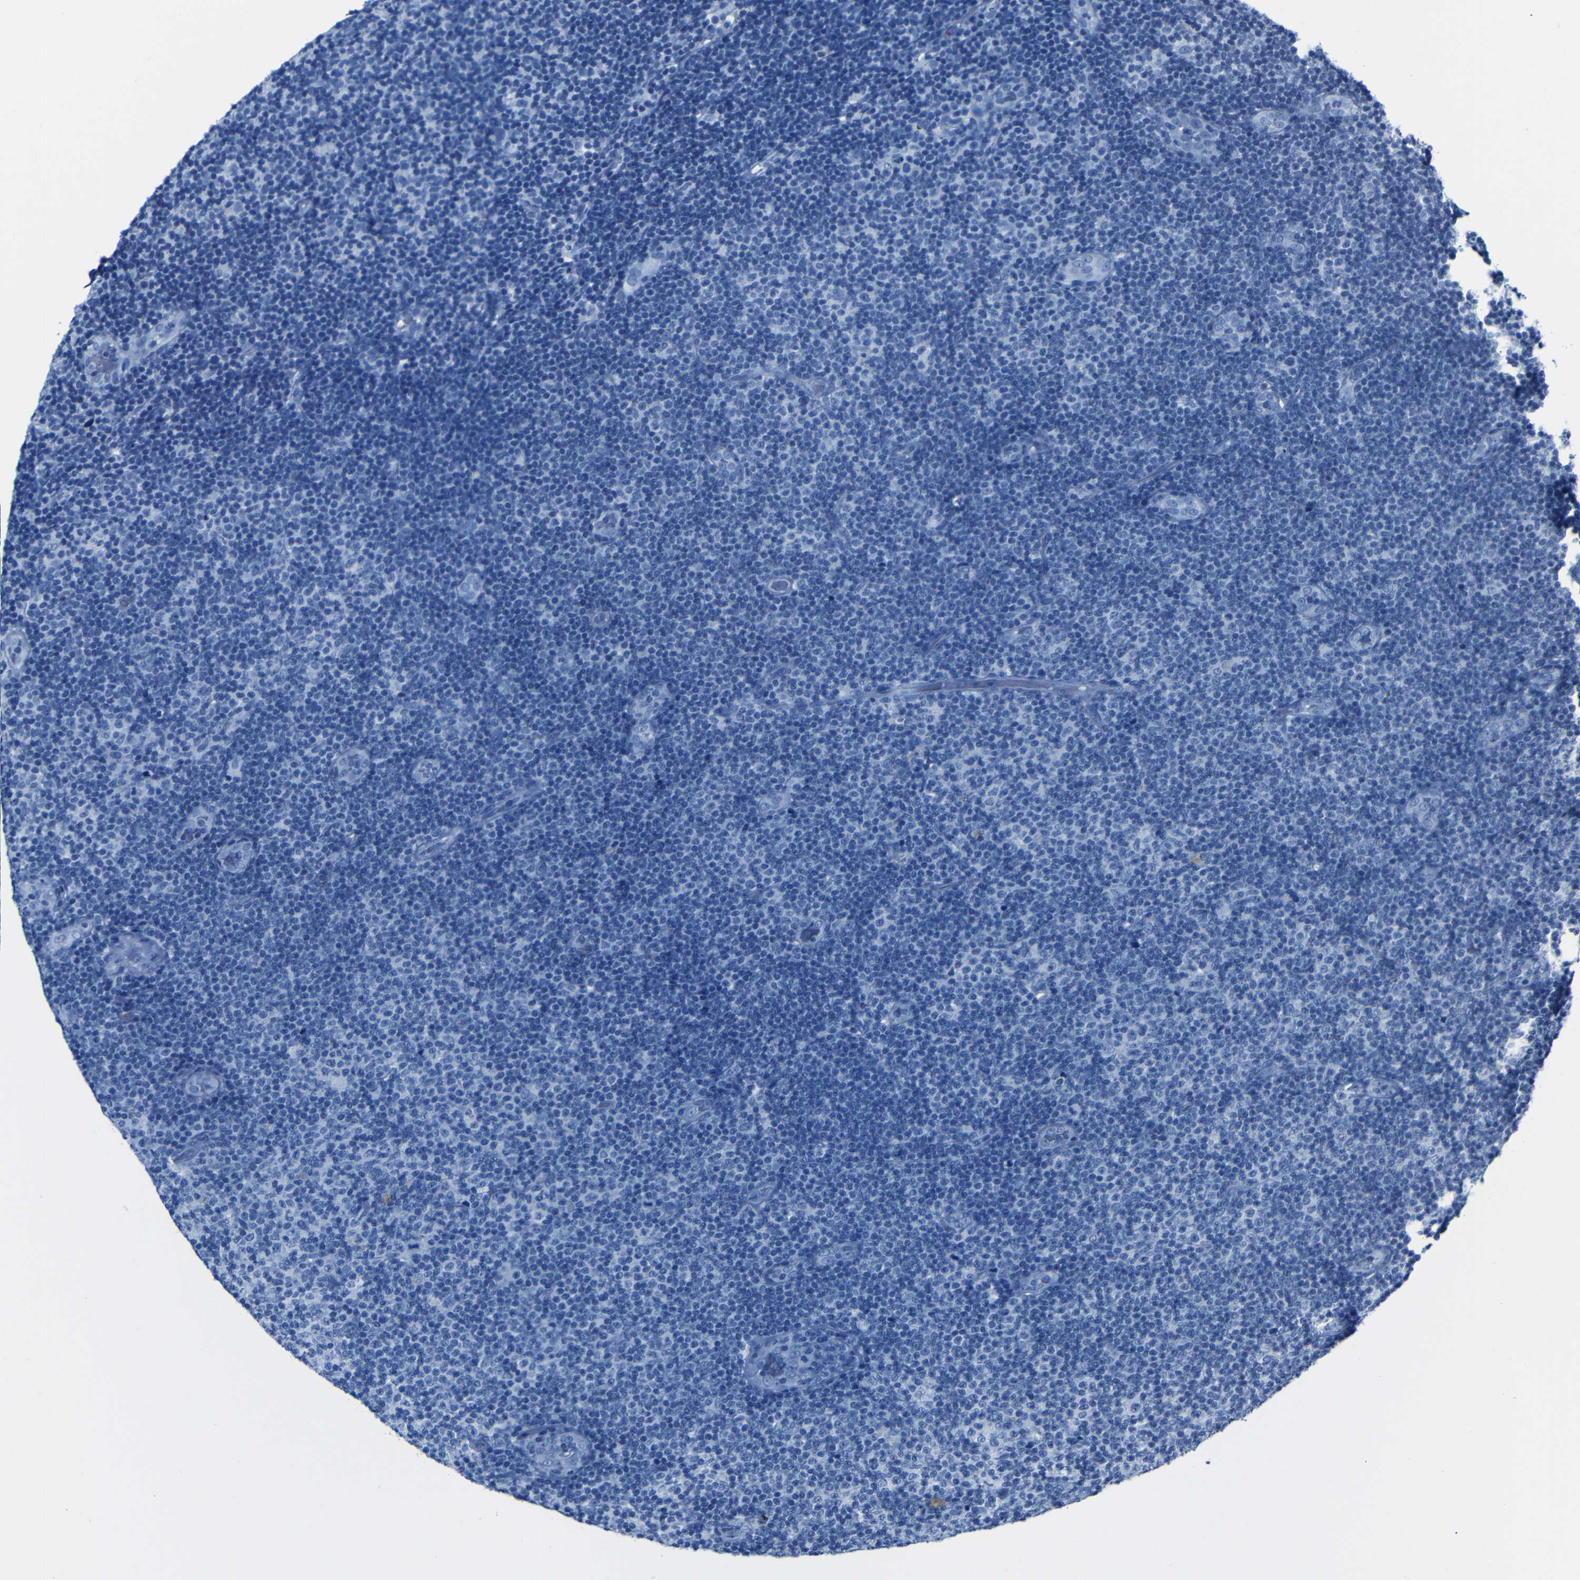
{"staining": {"intensity": "negative", "quantity": "none", "location": "none"}, "tissue": "lymphoma", "cell_type": "Tumor cells", "image_type": "cancer", "snomed": [{"axis": "morphology", "description": "Malignant lymphoma, non-Hodgkin's type, Low grade"}, {"axis": "topography", "description": "Lymph node"}], "caption": "Immunohistochemical staining of low-grade malignant lymphoma, non-Hodgkin's type exhibits no significant positivity in tumor cells.", "gene": "CLDN11", "patient": {"sex": "male", "age": 83}}